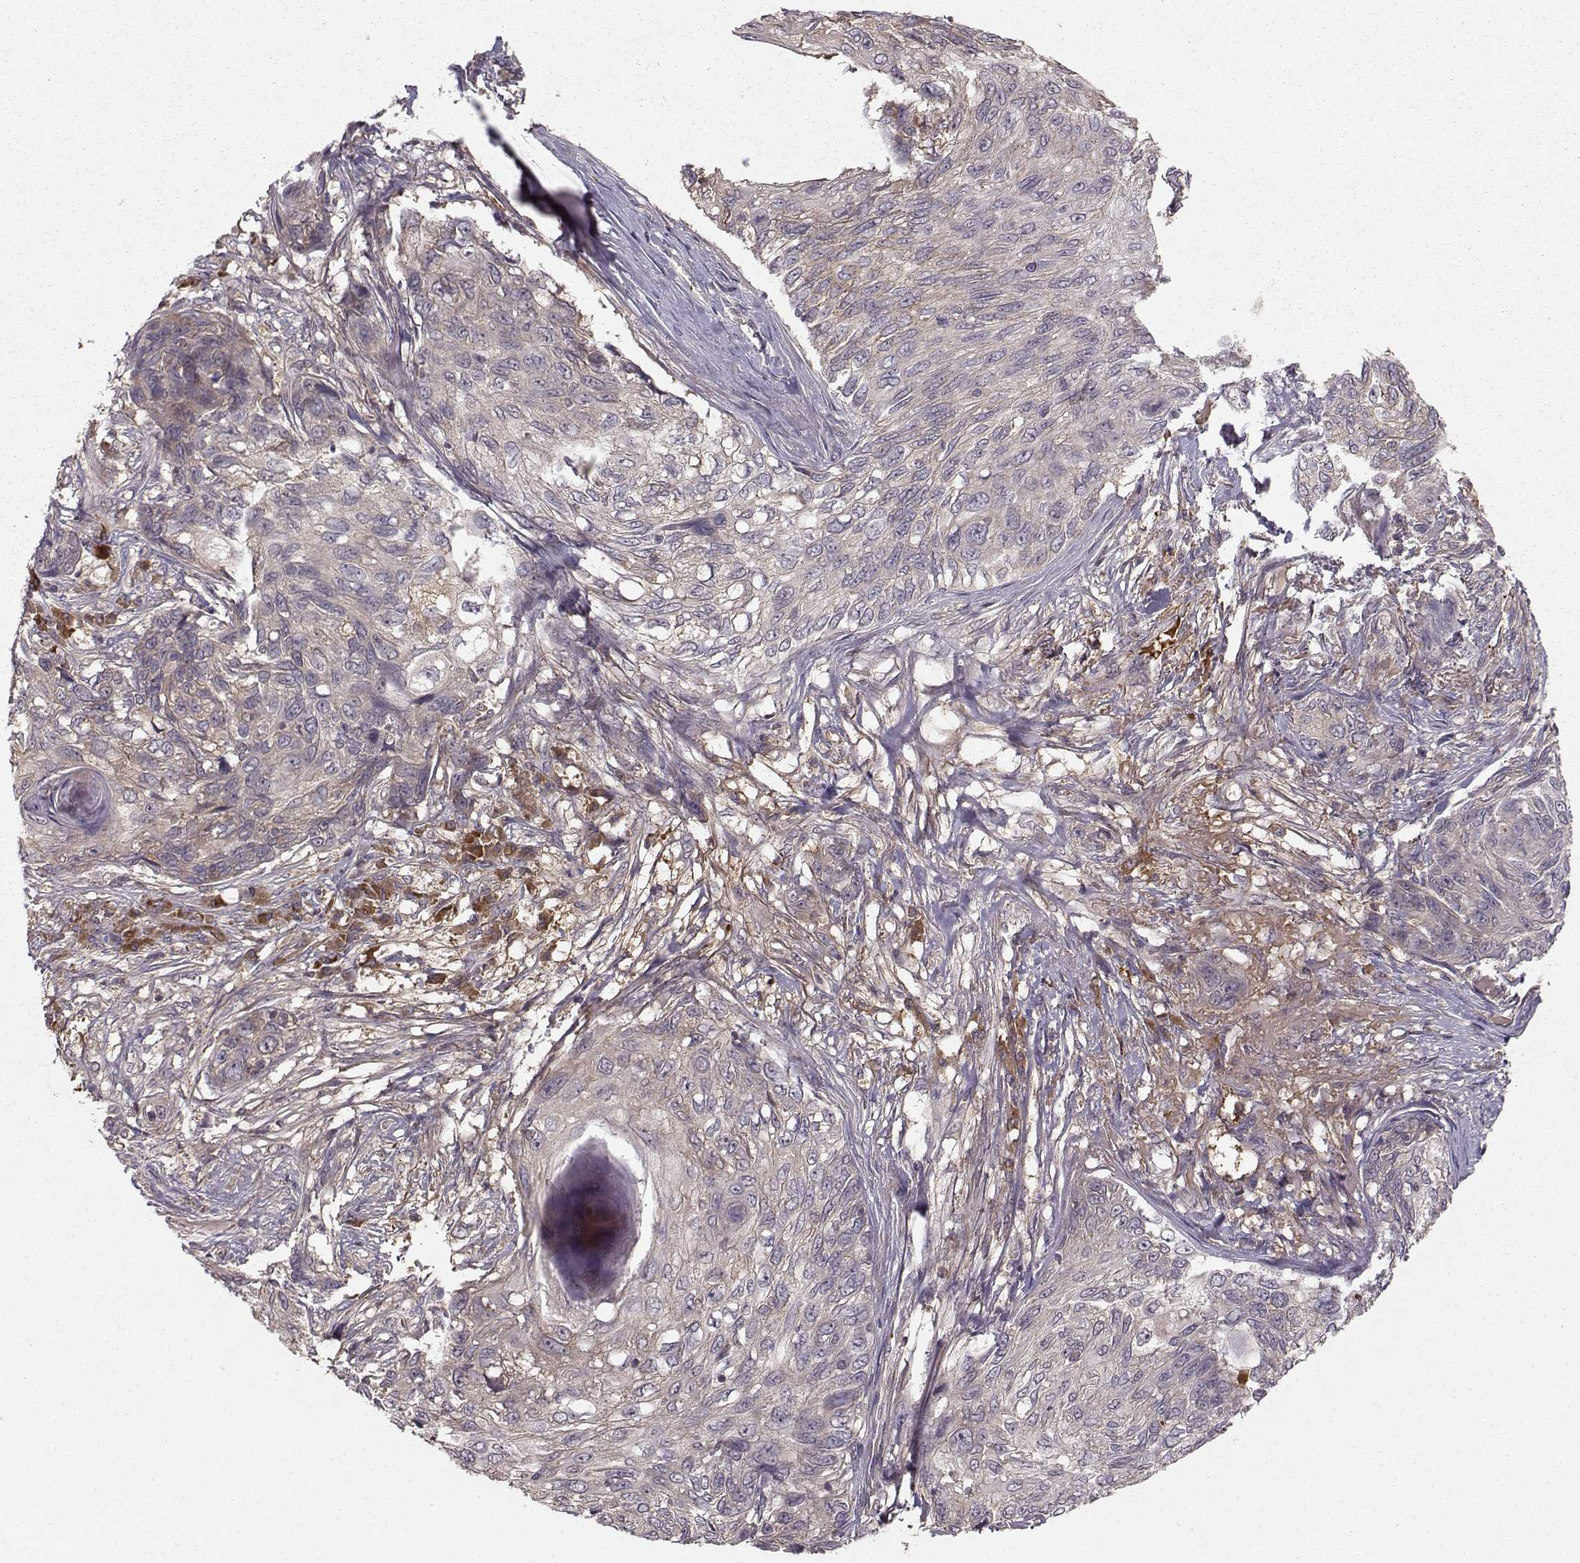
{"staining": {"intensity": "negative", "quantity": "none", "location": "none"}, "tissue": "skin cancer", "cell_type": "Tumor cells", "image_type": "cancer", "snomed": [{"axis": "morphology", "description": "Squamous cell carcinoma, NOS"}, {"axis": "topography", "description": "Skin"}], "caption": "Tumor cells show no significant protein expression in skin squamous cell carcinoma. (IHC, brightfield microscopy, high magnification).", "gene": "WNT6", "patient": {"sex": "male", "age": 92}}